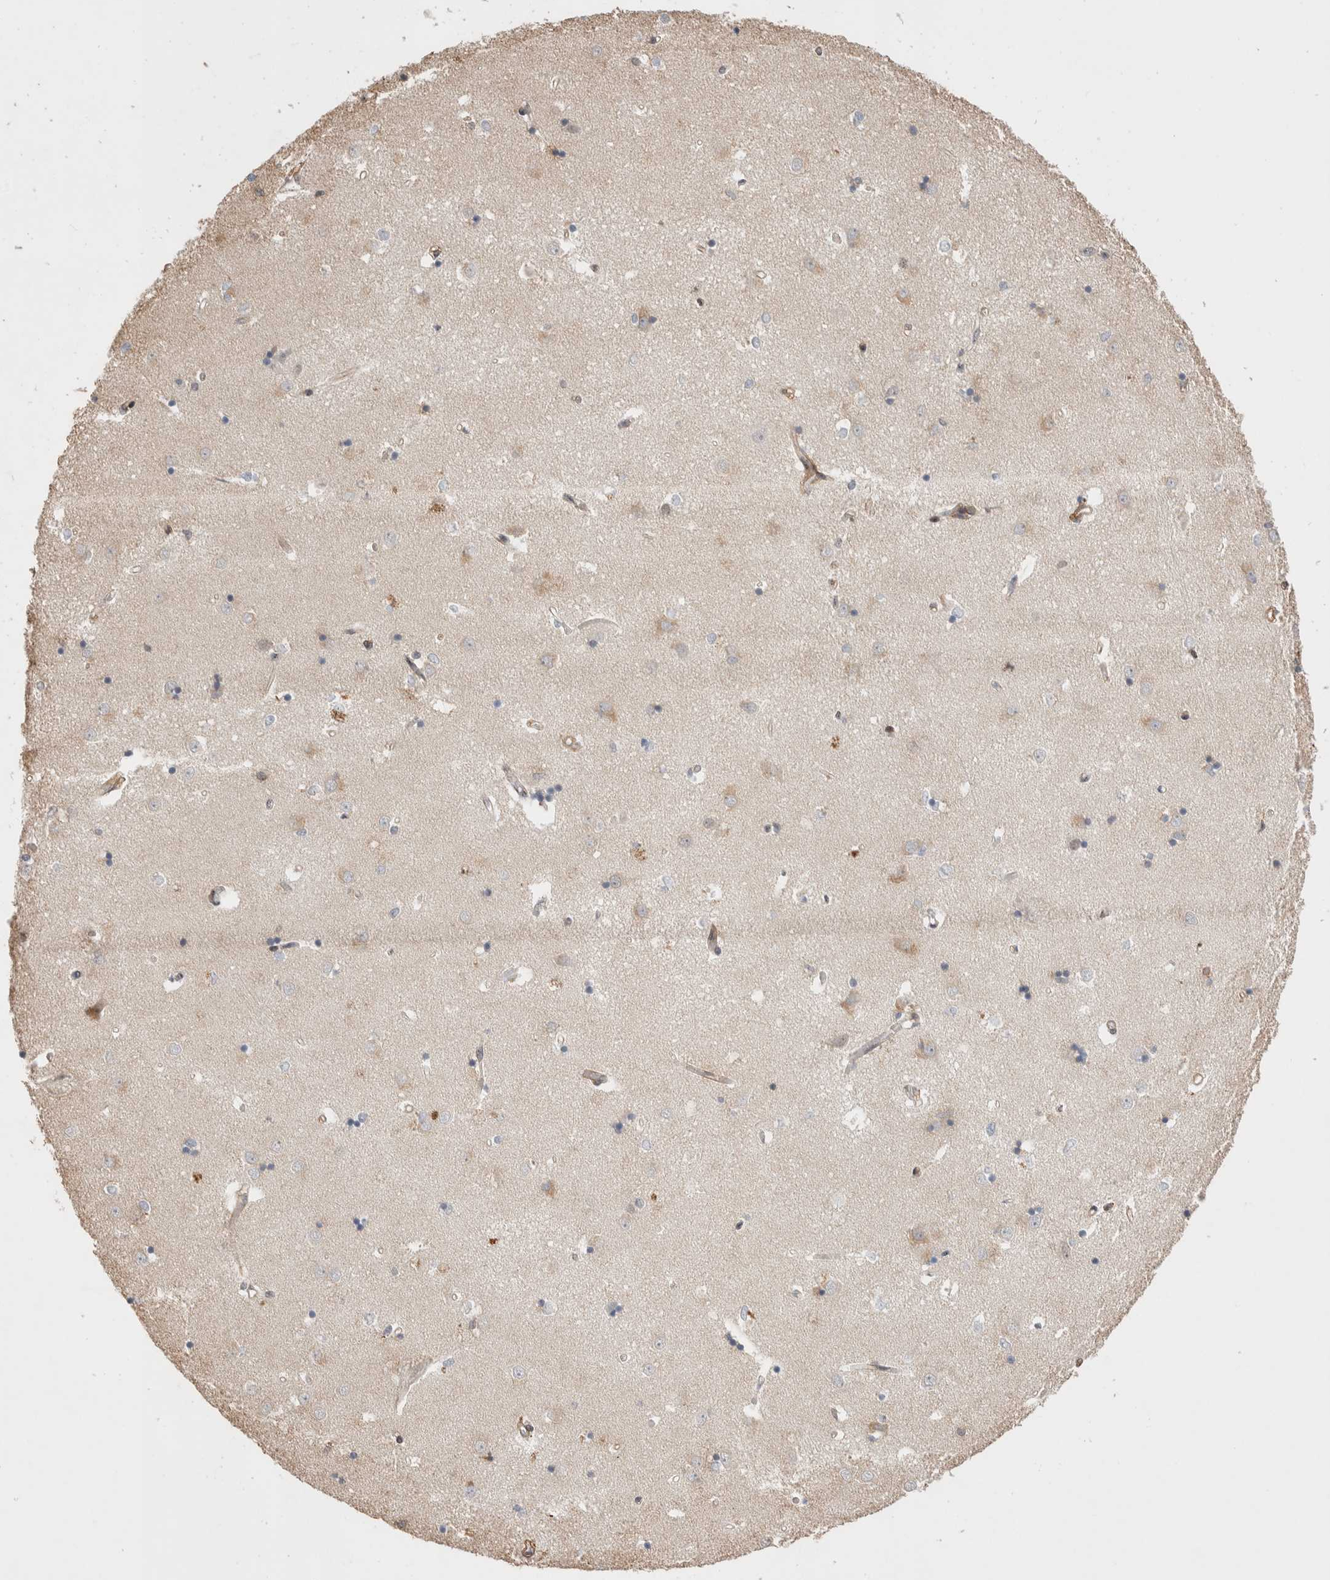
{"staining": {"intensity": "weak", "quantity": "<25%", "location": "cytoplasmic/membranous"}, "tissue": "caudate", "cell_type": "Glial cells", "image_type": "normal", "snomed": [{"axis": "morphology", "description": "Normal tissue, NOS"}, {"axis": "topography", "description": "Lateral ventricle wall"}], "caption": "The photomicrograph exhibits no significant expression in glial cells of caudate.", "gene": "ZNF704", "patient": {"sex": "male", "age": 45}}